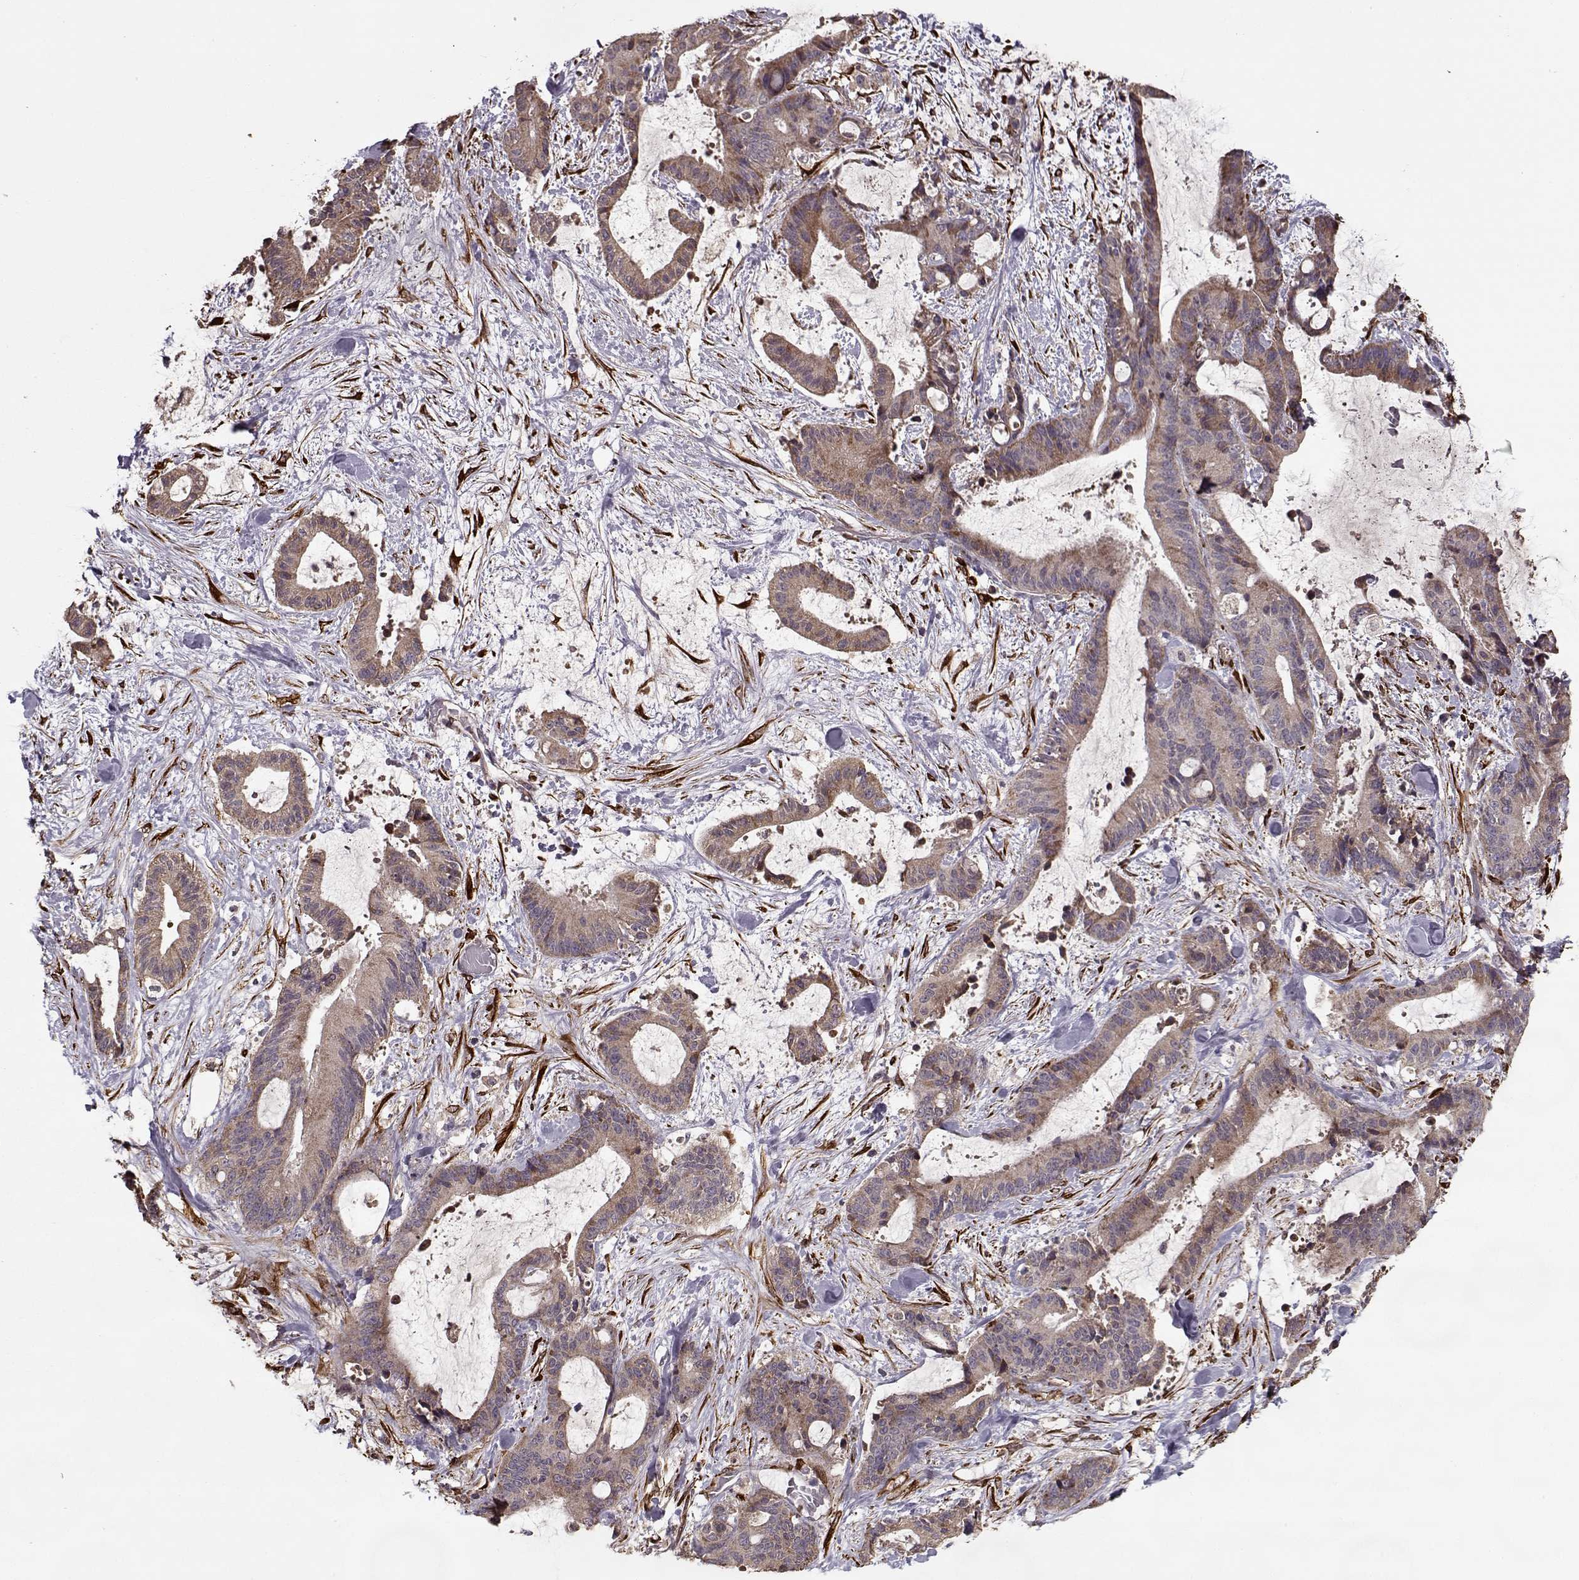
{"staining": {"intensity": "moderate", "quantity": ">75%", "location": "cytoplasmic/membranous"}, "tissue": "liver cancer", "cell_type": "Tumor cells", "image_type": "cancer", "snomed": [{"axis": "morphology", "description": "Cholangiocarcinoma"}, {"axis": "topography", "description": "Liver"}], "caption": "Immunohistochemistry (DAB) staining of human liver cancer displays moderate cytoplasmic/membranous protein expression in about >75% of tumor cells.", "gene": "IMMP1L", "patient": {"sex": "female", "age": 73}}